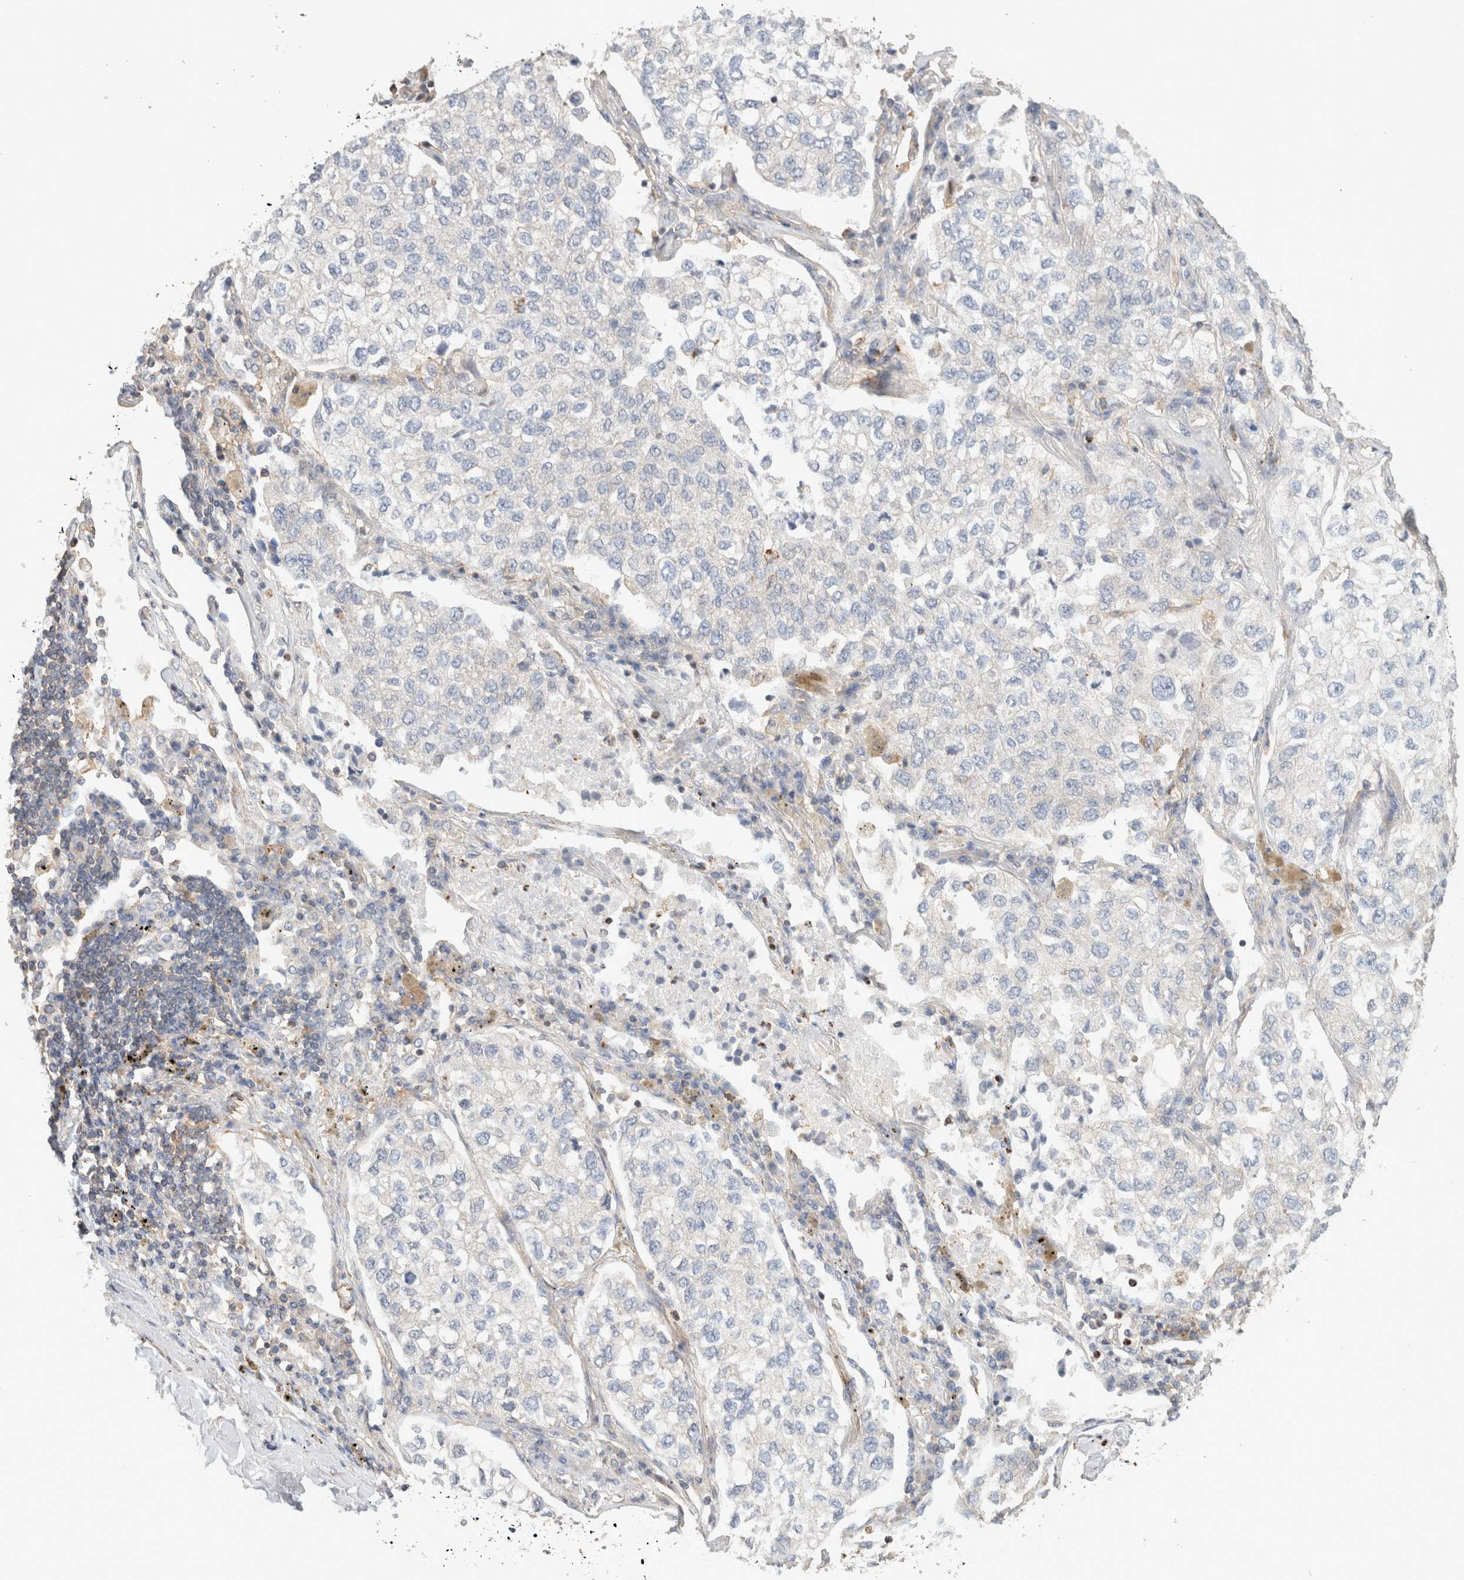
{"staining": {"intensity": "negative", "quantity": "none", "location": "none"}, "tissue": "lung cancer", "cell_type": "Tumor cells", "image_type": "cancer", "snomed": [{"axis": "morphology", "description": "Adenocarcinoma, NOS"}, {"axis": "topography", "description": "Lung"}], "caption": "A histopathology image of lung adenocarcinoma stained for a protein exhibits no brown staining in tumor cells.", "gene": "CFAP418", "patient": {"sex": "male", "age": 63}}